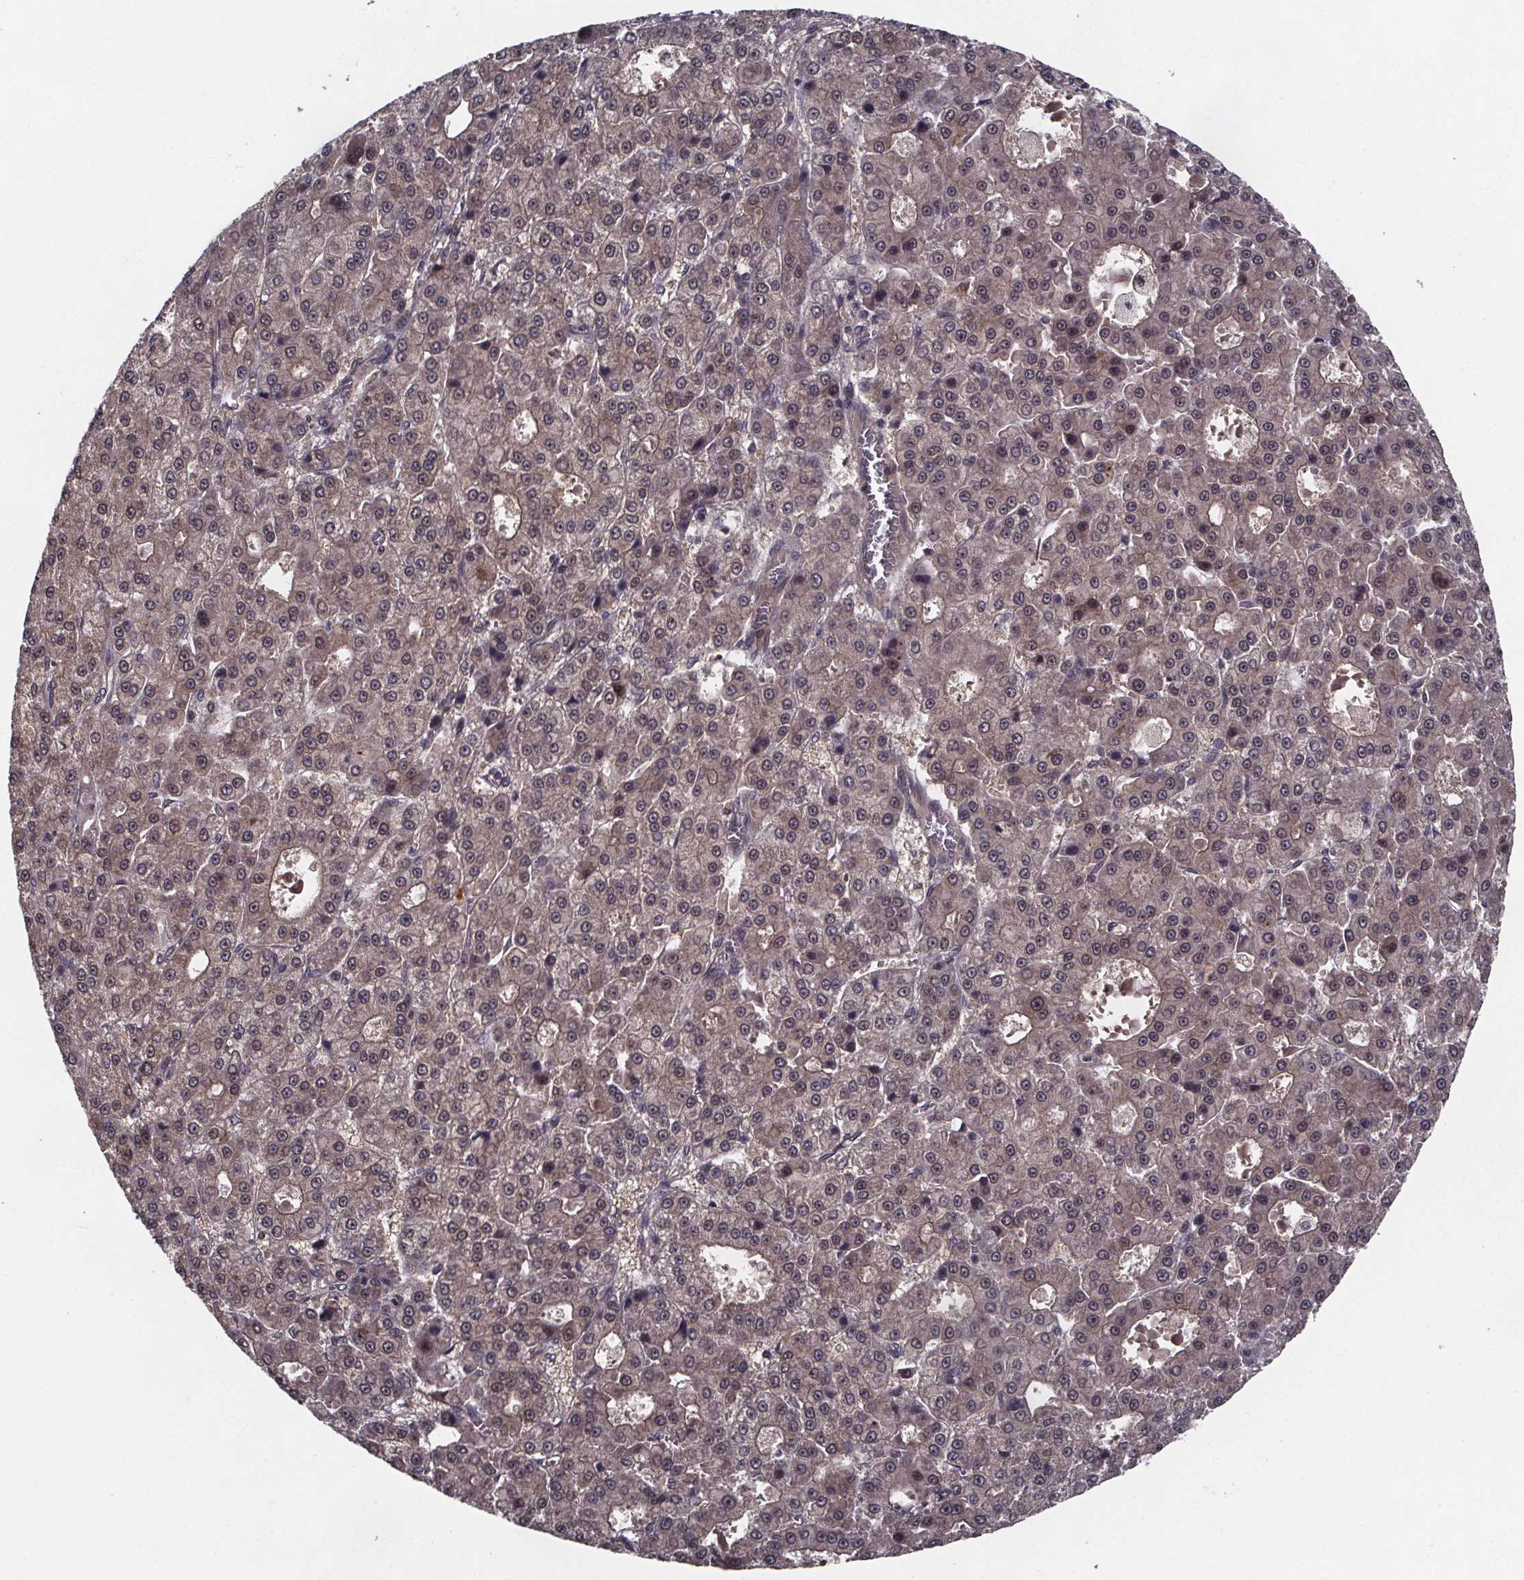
{"staining": {"intensity": "weak", "quantity": "25%-75%", "location": "cytoplasmic/membranous,nuclear"}, "tissue": "liver cancer", "cell_type": "Tumor cells", "image_type": "cancer", "snomed": [{"axis": "morphology", "description": "Carcinoma, Hepatocellular, NOS"}, {"axis": "topography", "description": "Liver"}], "caption": "Approximately 25%-75% of tumor cells in human liver cancer (hepatocellular carcinoma) show weak cytoplasmic/membranous and nuclear protein expression as visualized by brown immunohistochemical staining.", "gene": "FN3KRP", "patient": {"sex": "male", "age": 70}}